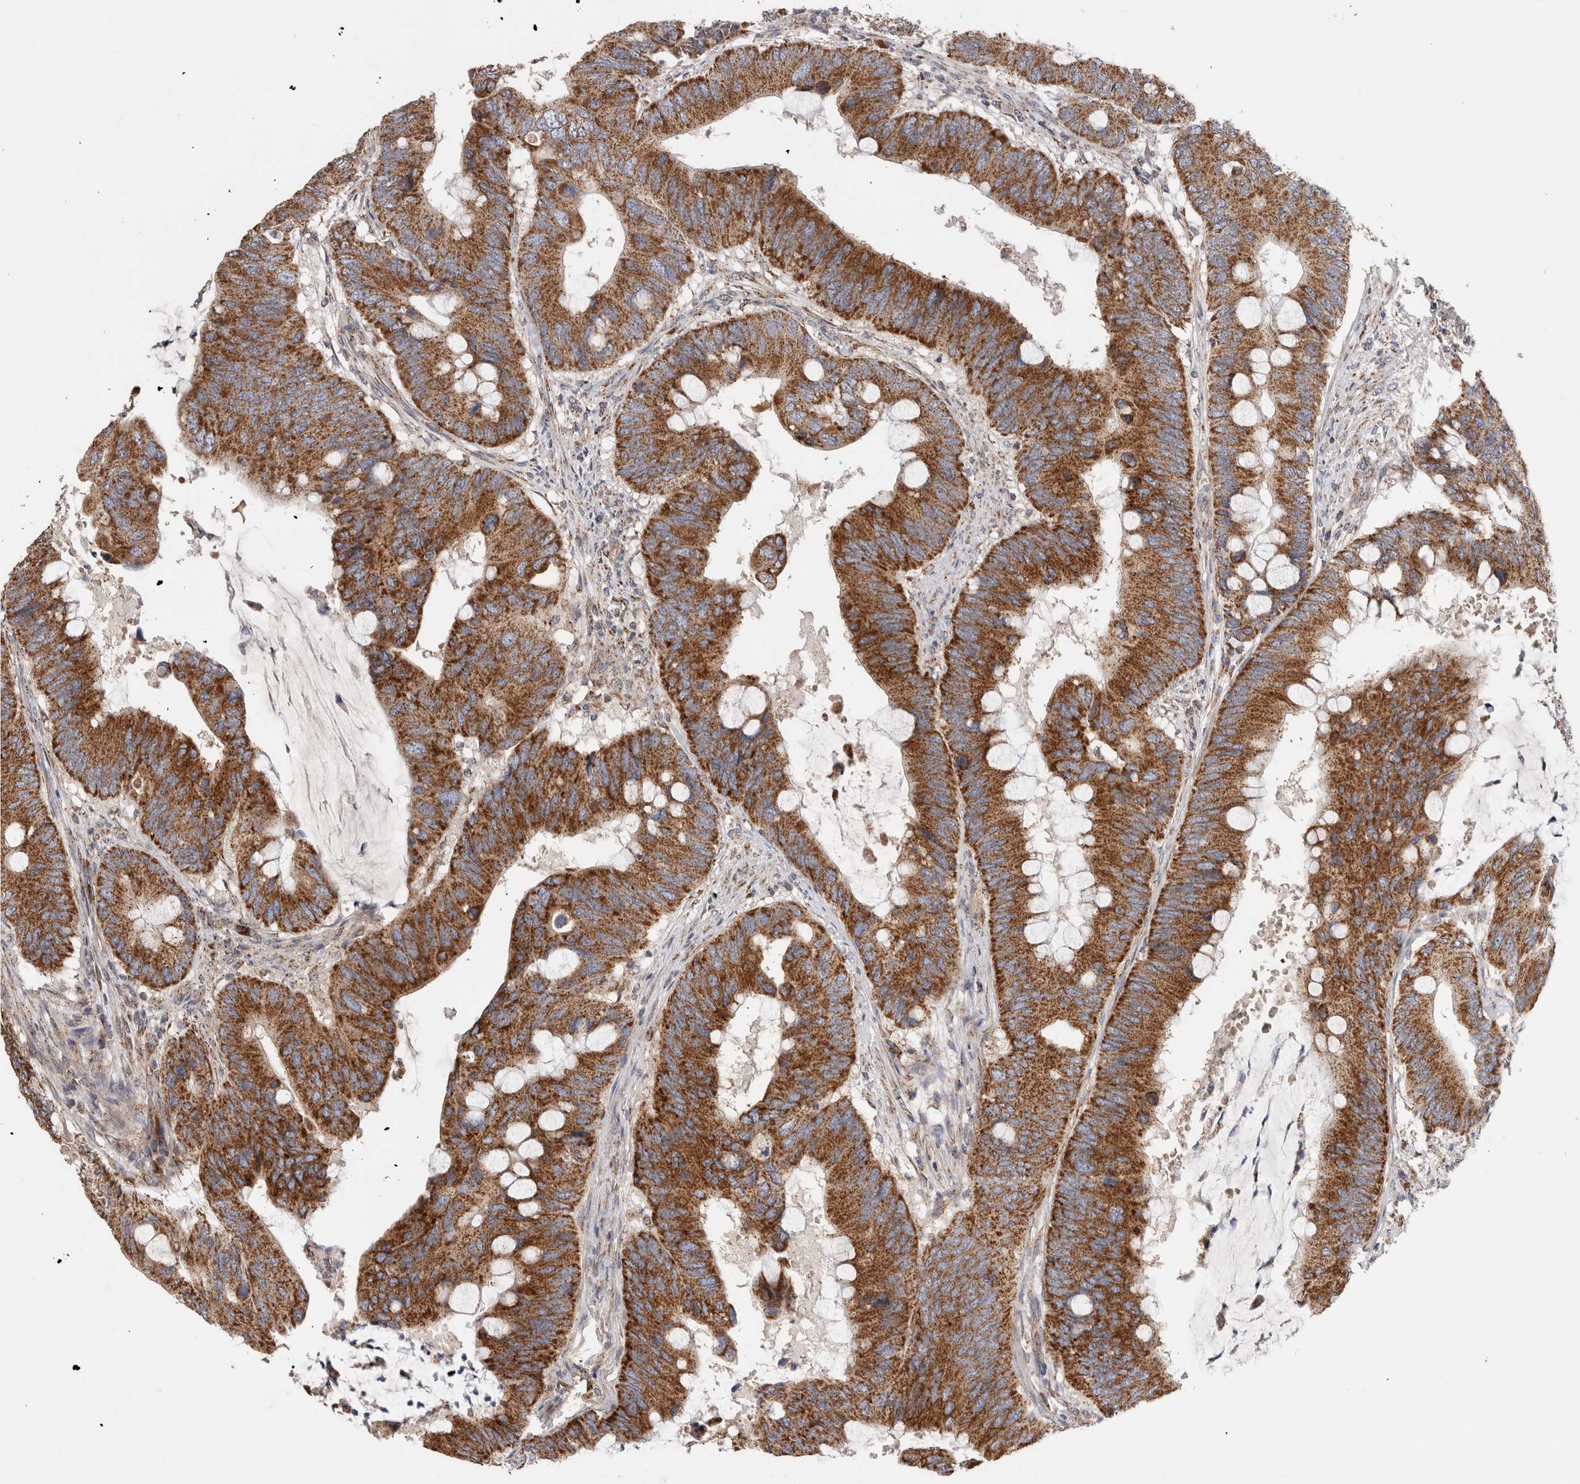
{"staining": {"intensity": "strong", "quantity": ">75%", "location": "cytoplasmic/membranous"}, "tissue": "colorectal cancer", "cell_type": "Tumor cells", "image_type": "cancer", "snomed": [{"axis": "morphology", "description": "Adenocarcinoma, NOS"}, {"axis": "topography", "description": "Colon"}], "caption": "Immunohistochemical staining of human colorectal cancer exhibits high levels of strong cytoplasmic/membranous protein positivity in about >75% of tumor cells.", "gene": "IARS2", "patient": {"sex": "male", "age": 71}}